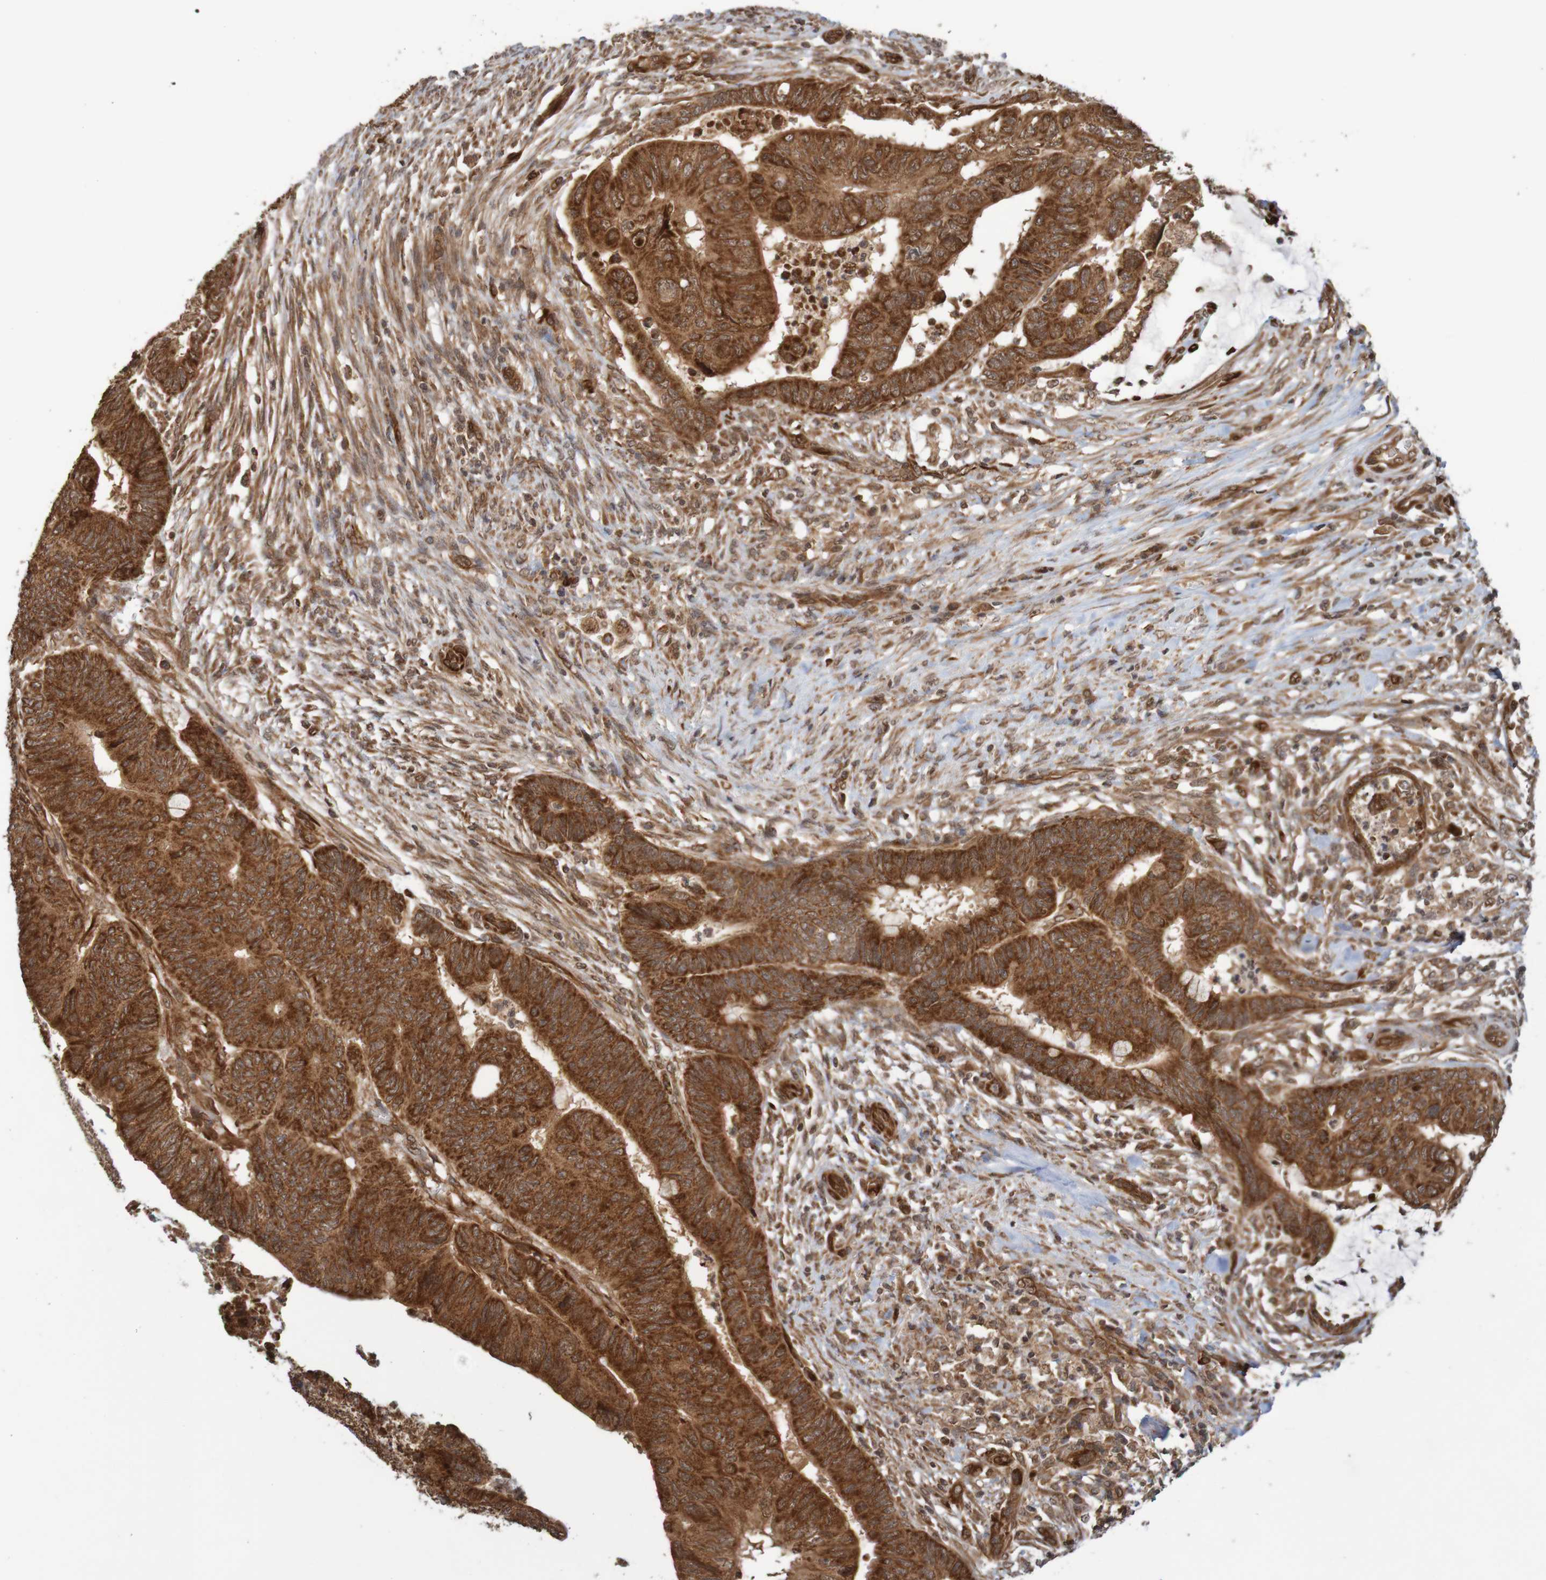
{"staining": {"intensity": "strong", "quantity": ">75%", "location": "cytoplasmic/membranous"}, "tissue": "colorectal cancer", "cell_type": "Tumor cells", "image_type": "cancer", "snomed": [{"axis": "morphology", "description": "Normal tissue, NOS"}, {"axis": "morphology", "description": "Adenocarcinoma, NOS"}, {"axis": "topography", "description": "Rectum"}, {"axis": "topography", "description": "Peripheral nerve tissue"}], "caption": "A photomicrograph showing strong cytoplasmic/membranous expression in about >75% of tumor cells in adenocarcinoma (colorectal), as visualized by brown immunohistochemical staining.", "gene": "MRPL52", "patient": {"sex": "male", "age": 92}}